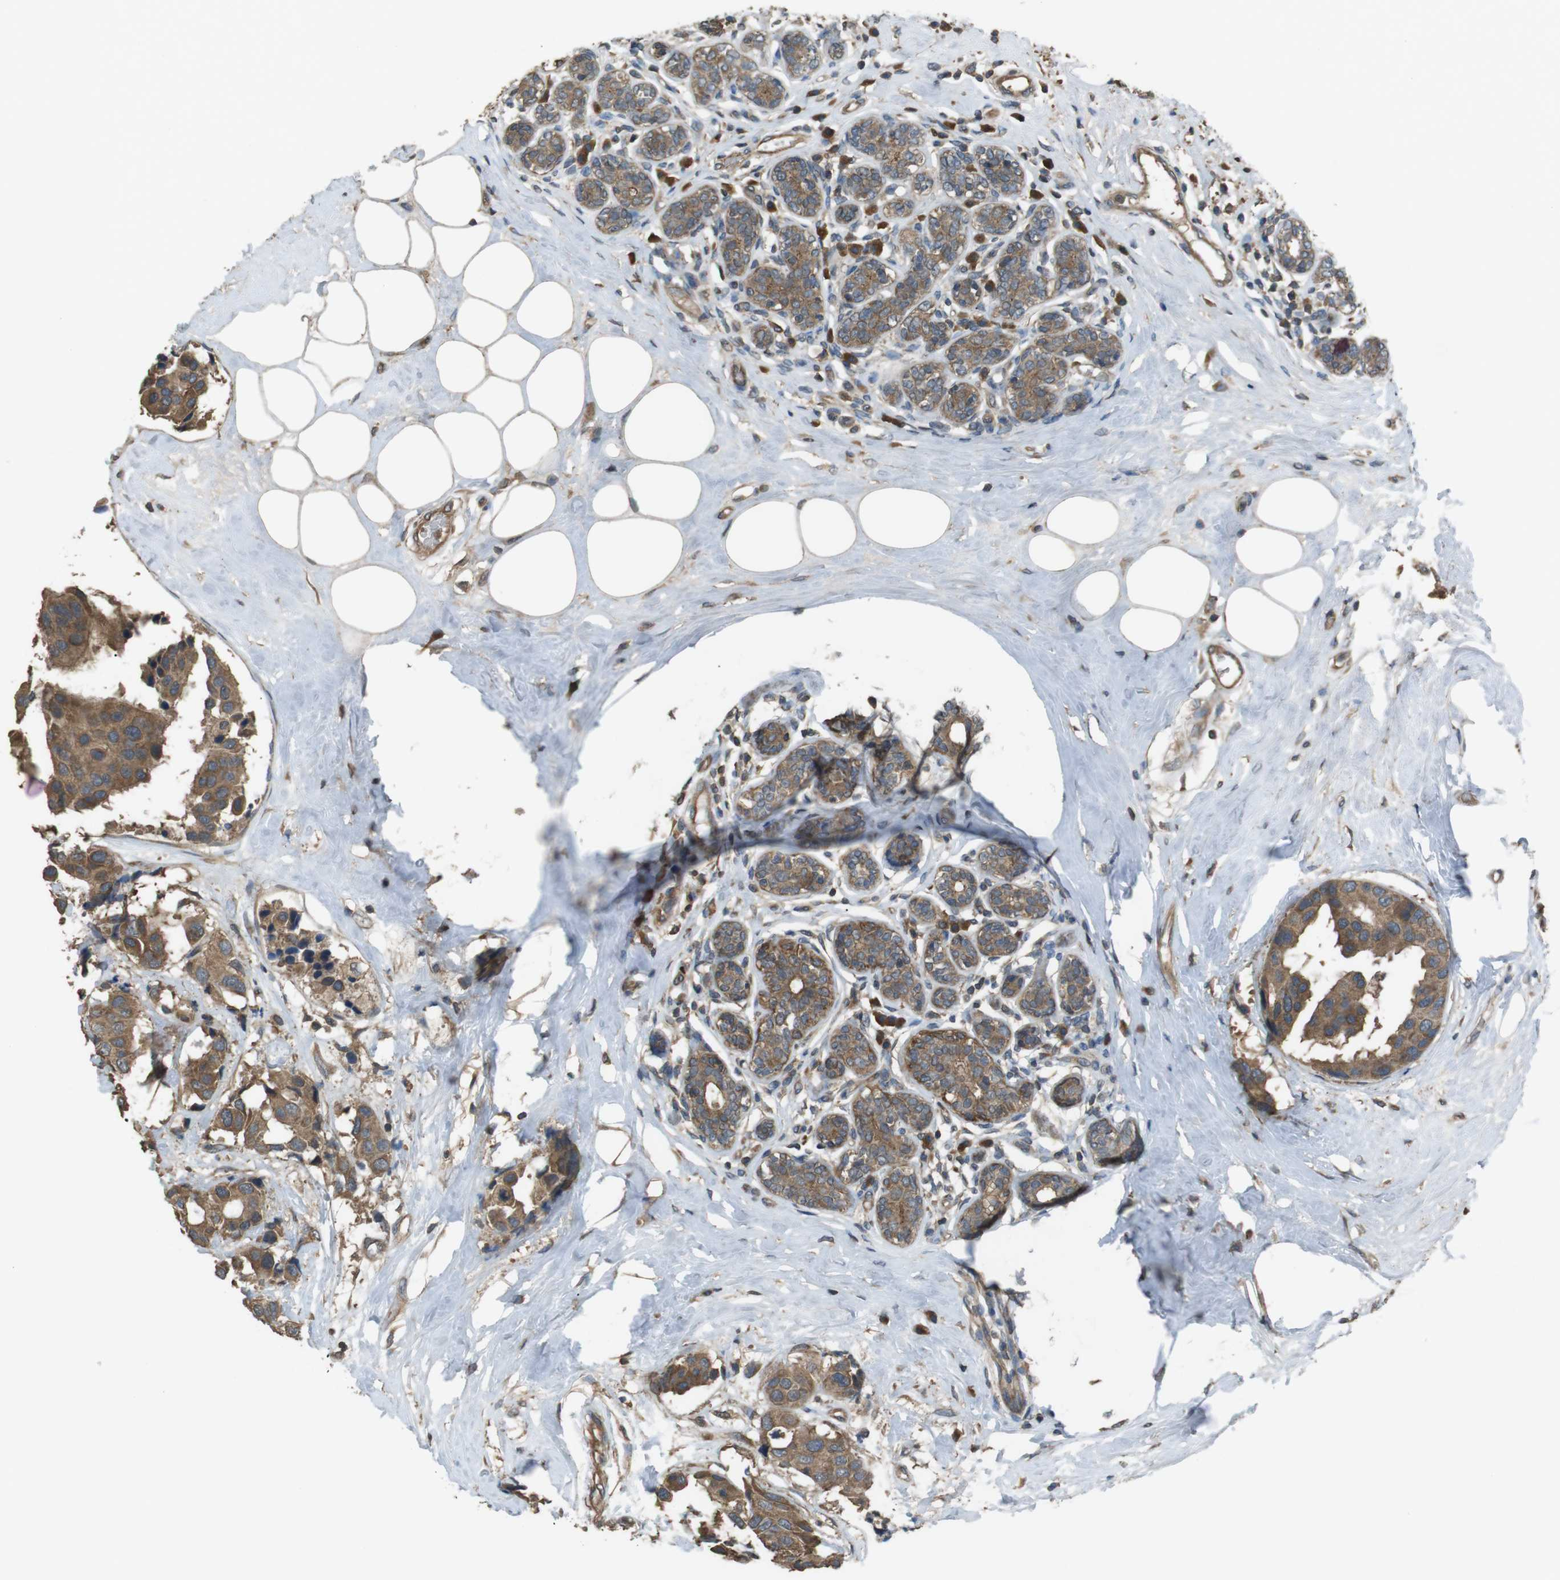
{"staining": {"intensity": "moderate", "quantity": ">75%", "location": "cytoplasmic/membranous"}, "tissue": "breast cancer", "cell_type": "Tumor cells", "image_type": "cancer", "snomed": [{"axis": "morphology", "description": "Normal tissue, NOS"}, {"axis": "morphology", "description": "Duct carcinoma"}, {"axis": "topography", "description": "Breast"}], "caption": "The micrograph shows a brown stain indicating the presence of a protein in the cytoplasmic/membranous of tumor cells in breast cancer (infiltrating ductal carcinoma). The staining is performed using DAB (3,3'-diaminobenzidine) brown chromogen to label protein expression. The nuclei are counter-stained blue using hematoxylin.", "gene": "FUT2", "patient": {"sex": "female", "age": 39}}